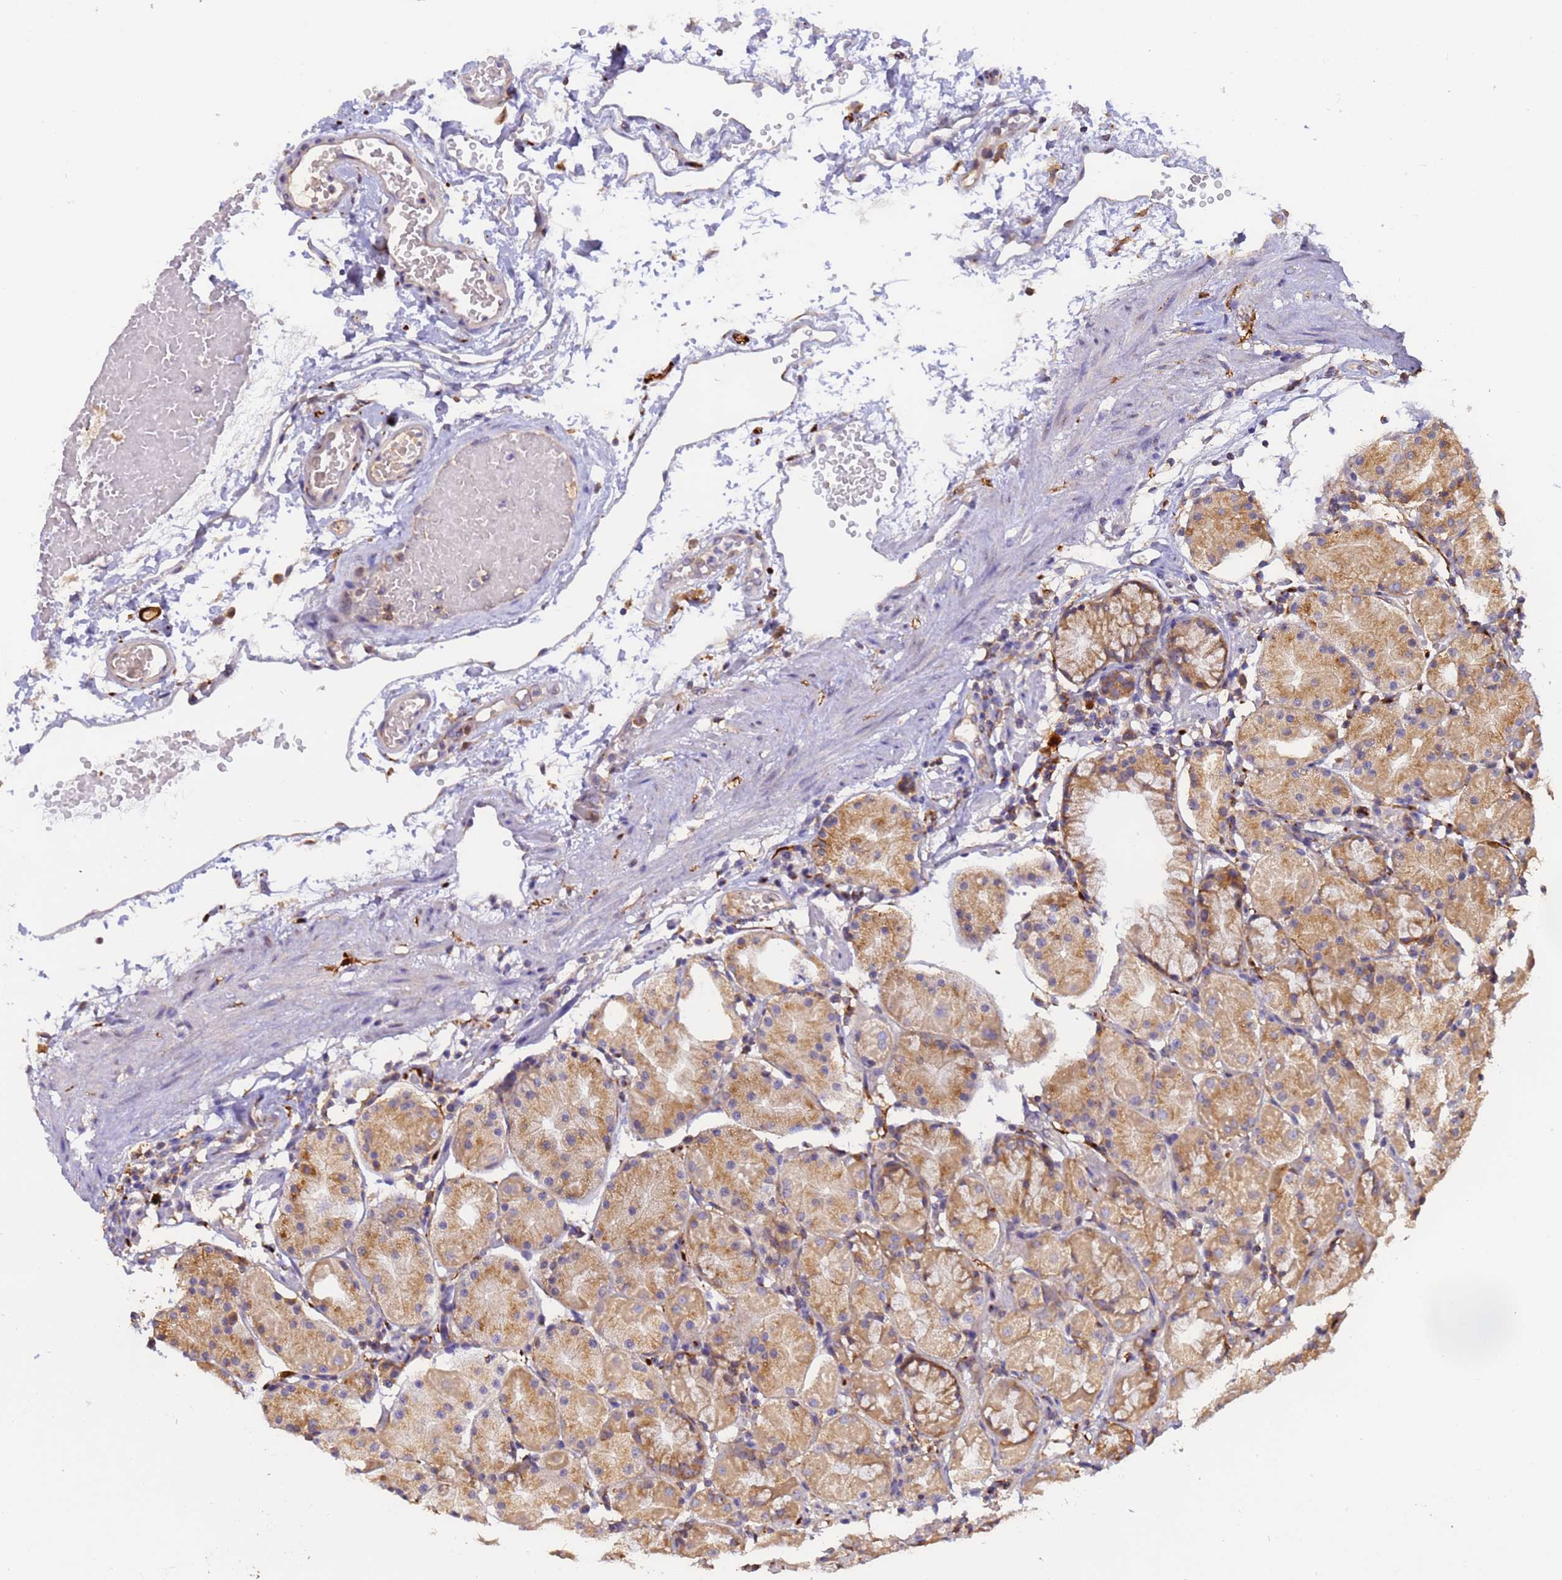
{"staining": {"intensity": "moderate", "quantity": "25%-75%", "location": "cytoplasmic/membranous"}, "tissue": "stomach", "cell_type": "Glandular cells", "image_type": "normal", "snomed": [{"axis": "morphology", "description": "Normal tissue, NOS"}, {"axis": "topography", "description": "Stomach"}, {"axis": "topography", "description": "Stomach, lower"}], "caption": "Immunohistochemical staining of benign human stomach demonstrates medium levels of moderate cytoplasmic/membranous positivity in about 25%-75% of glandular cells. (IHC, brightfield microscopy, high magnification).", "gene": "M6PR", "patient": {"sex": "female", "age": 75}}